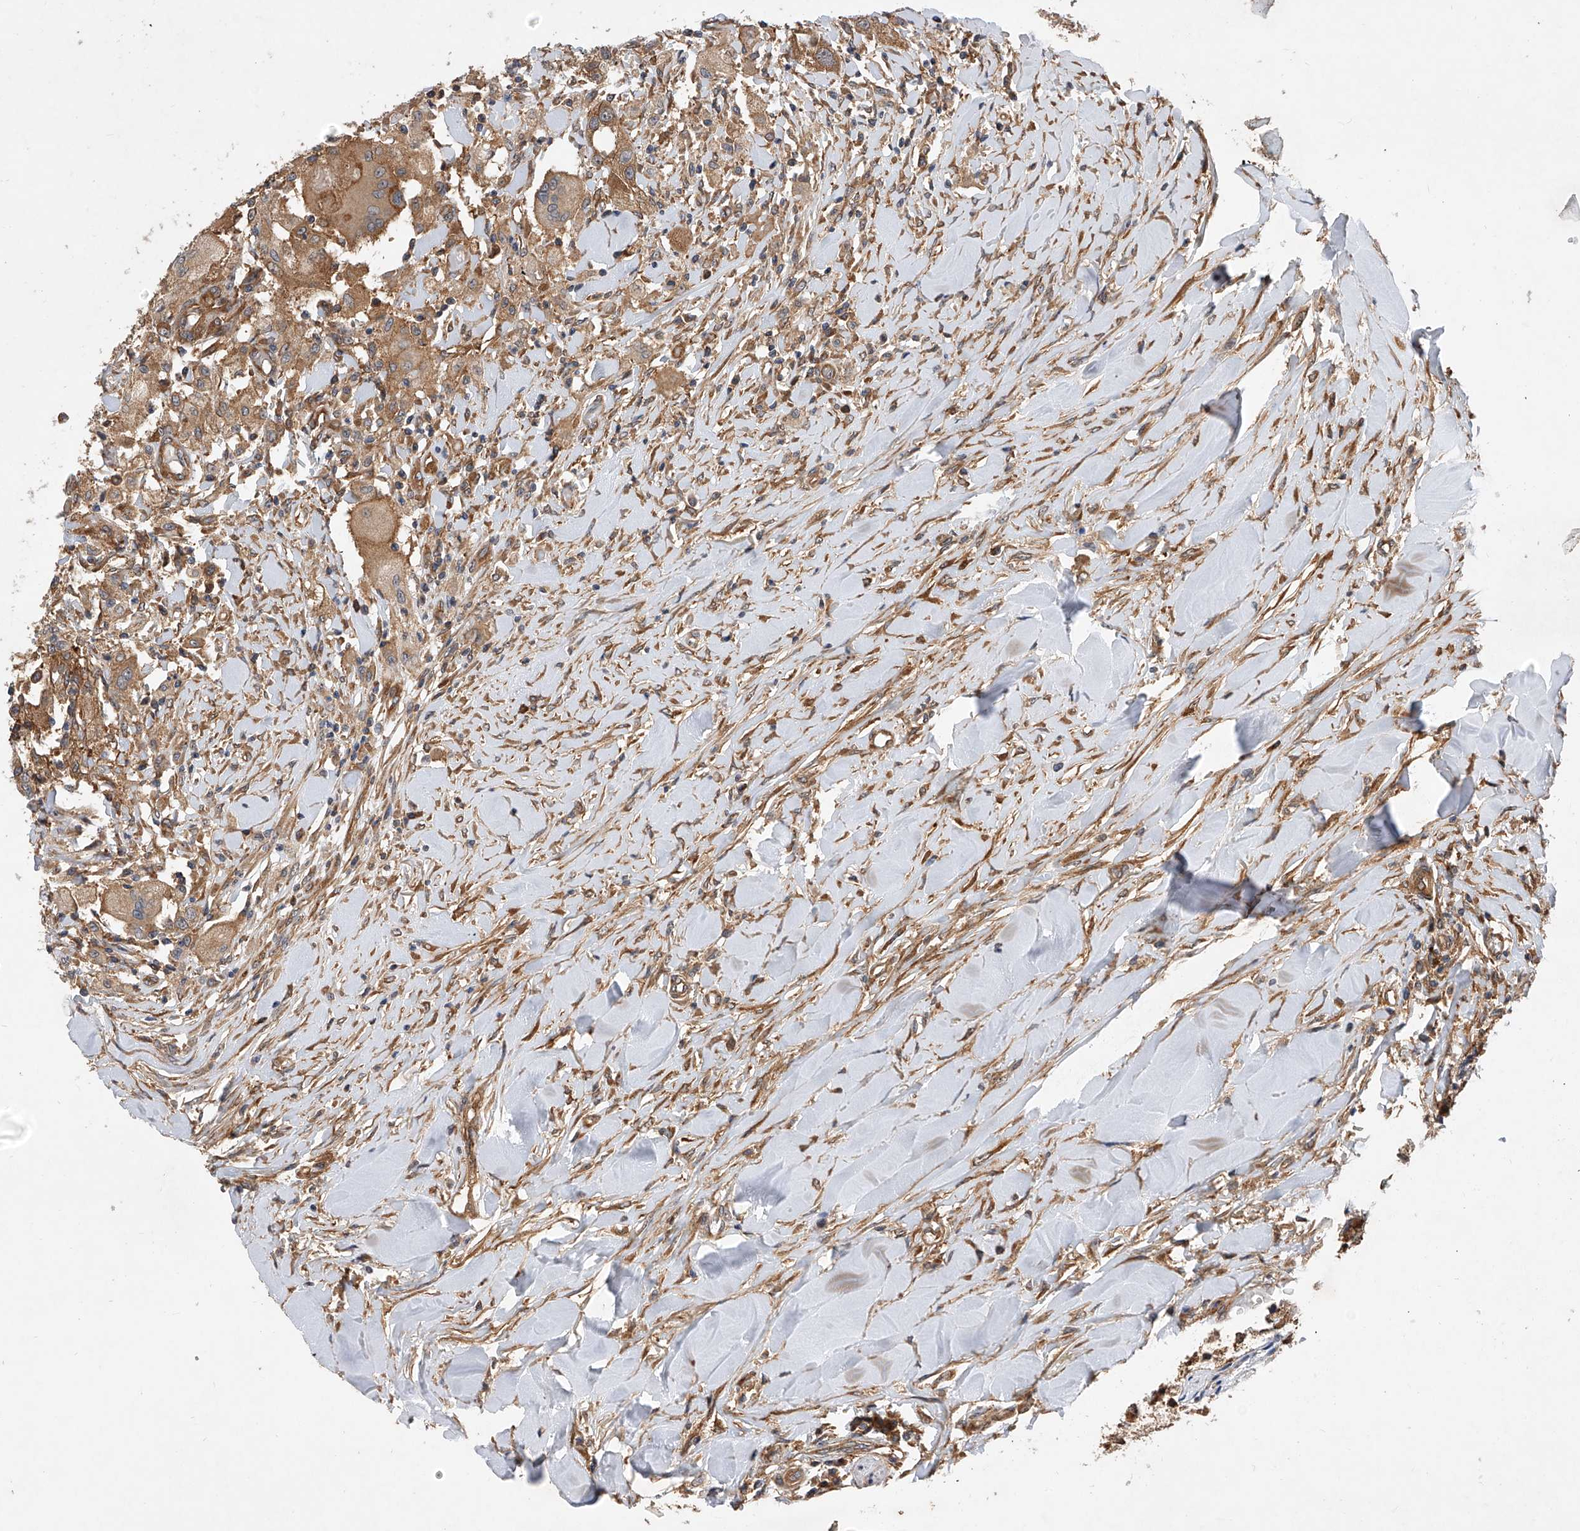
{"staining": {"intensity": "moderate", "quantity": ">75%", "location": "cytoplasmic/membranous"}, "tissue": "head and neck cancer", "cell_type": "Tumor cells", "image_type": "cancer", "snomed": [{"axis": "morphology", "description": "Normal tissue, NOS"}, {"axis": "morphology", "description": "Squamous cell carcinoma, NOS"}, {"axis": "topography", "description": "Skeletal muscle"}, {"axis": "topography", "description": "Head-Neck"}], "caption": "Protein expression analysis of head and neck cancer exhibits moderate cytoplasmic/membranous positivity in approximately >75% of tumor cells.", "gene": "CFAP410", "patient": {"sex": "male", "age": 51}}